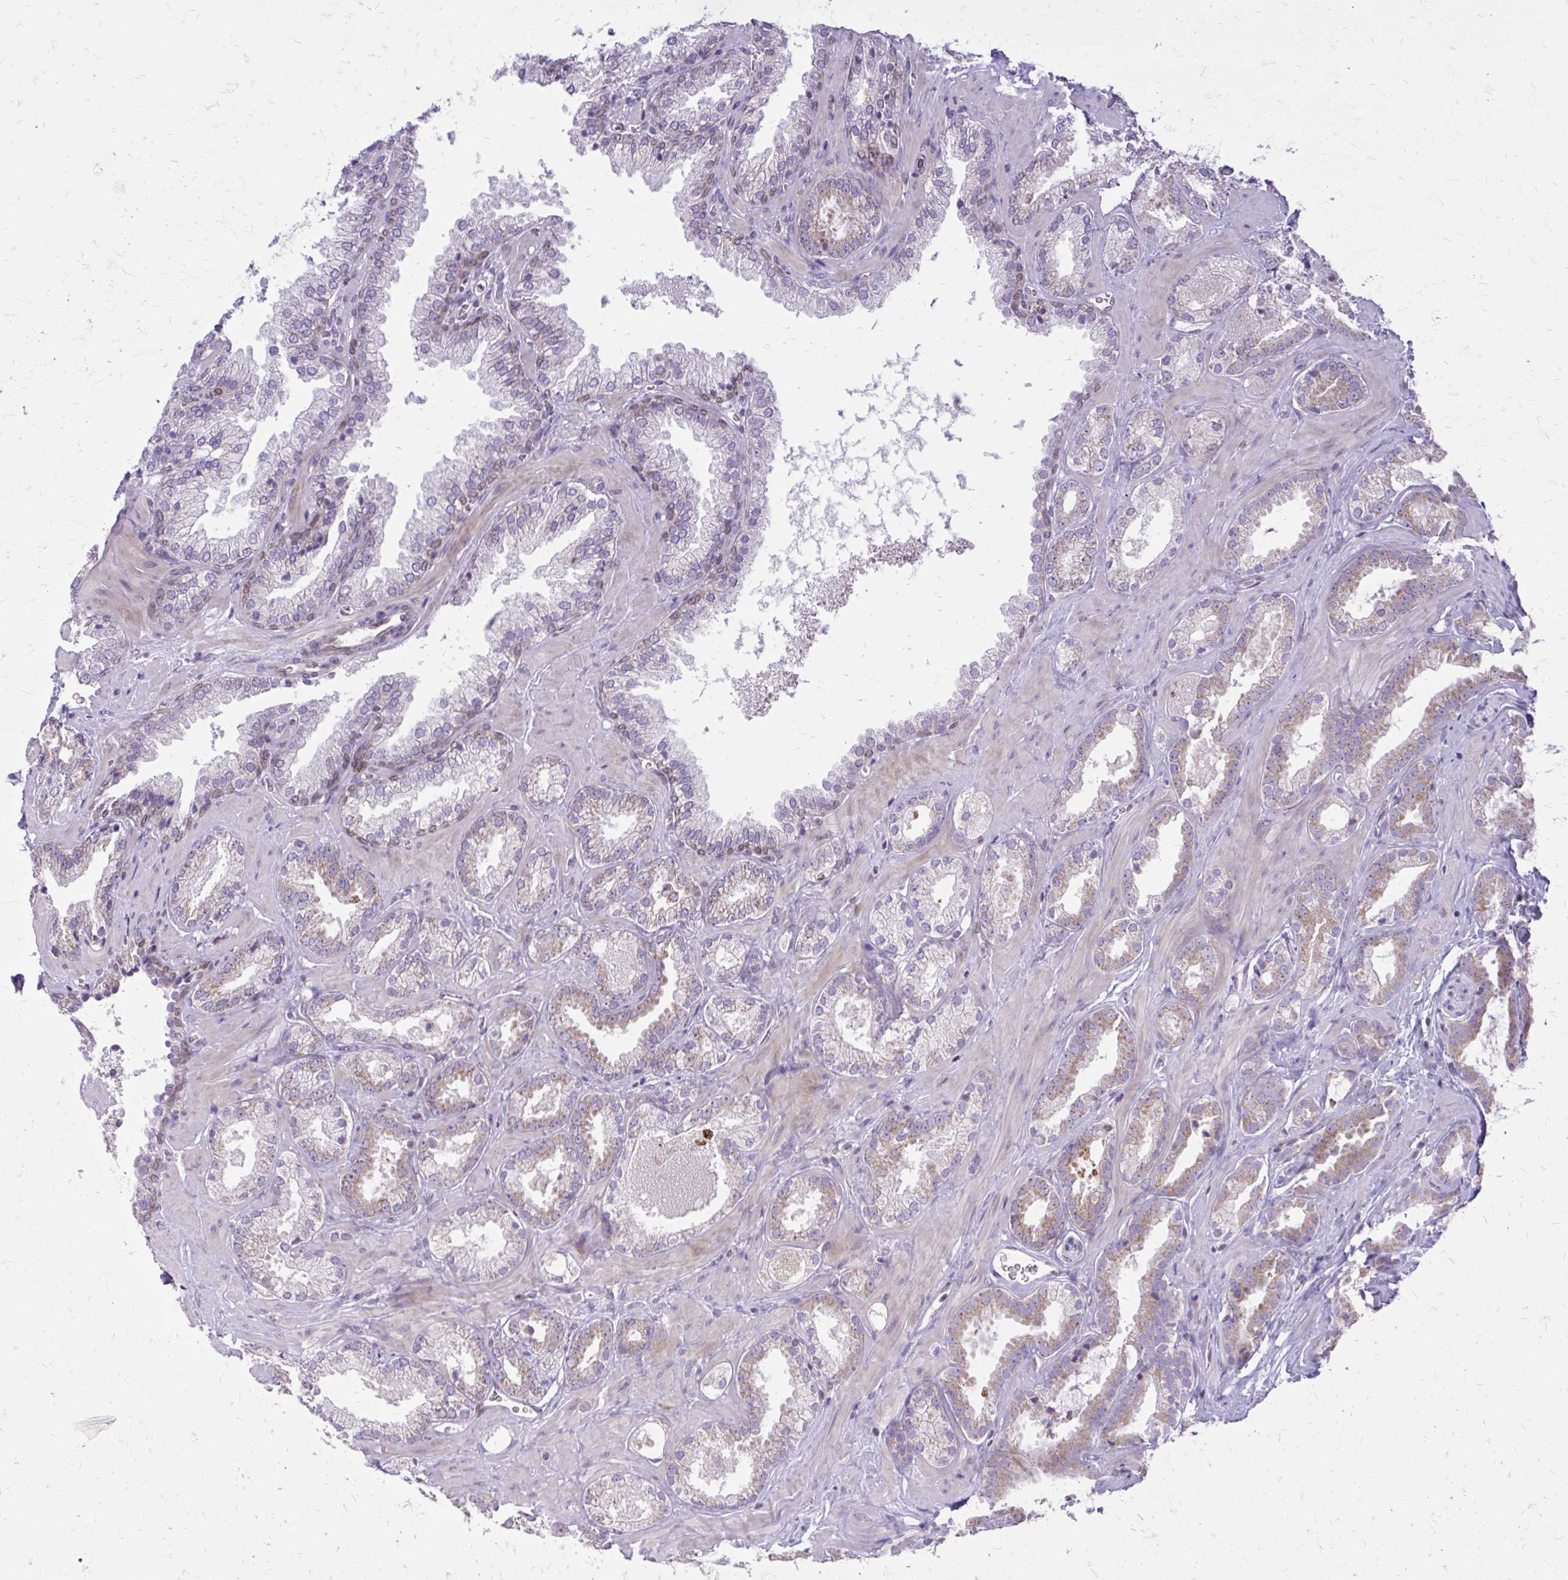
{"staining": {"intensity": "weak", "quantity": ">75%", "location": "cytoplasmic/membranous"}, "tissue": "prostate cancer", "cell_type": "Tumor cells", "image_type": "cancer", "snomed": [{"axis": "morphology", "description": "Adenocarcinoma, Low grade"}, {"axis": "topography", "description": "Prostate"}], "caption": "Immunohistochemistry of human prostate cancer exhibits low levels of weak cytoplasmic/membranous expression in approximately >75% of tumor cells.", "gene": "RPS6KA2", "patient": {"sex": "male", "age": 62}}